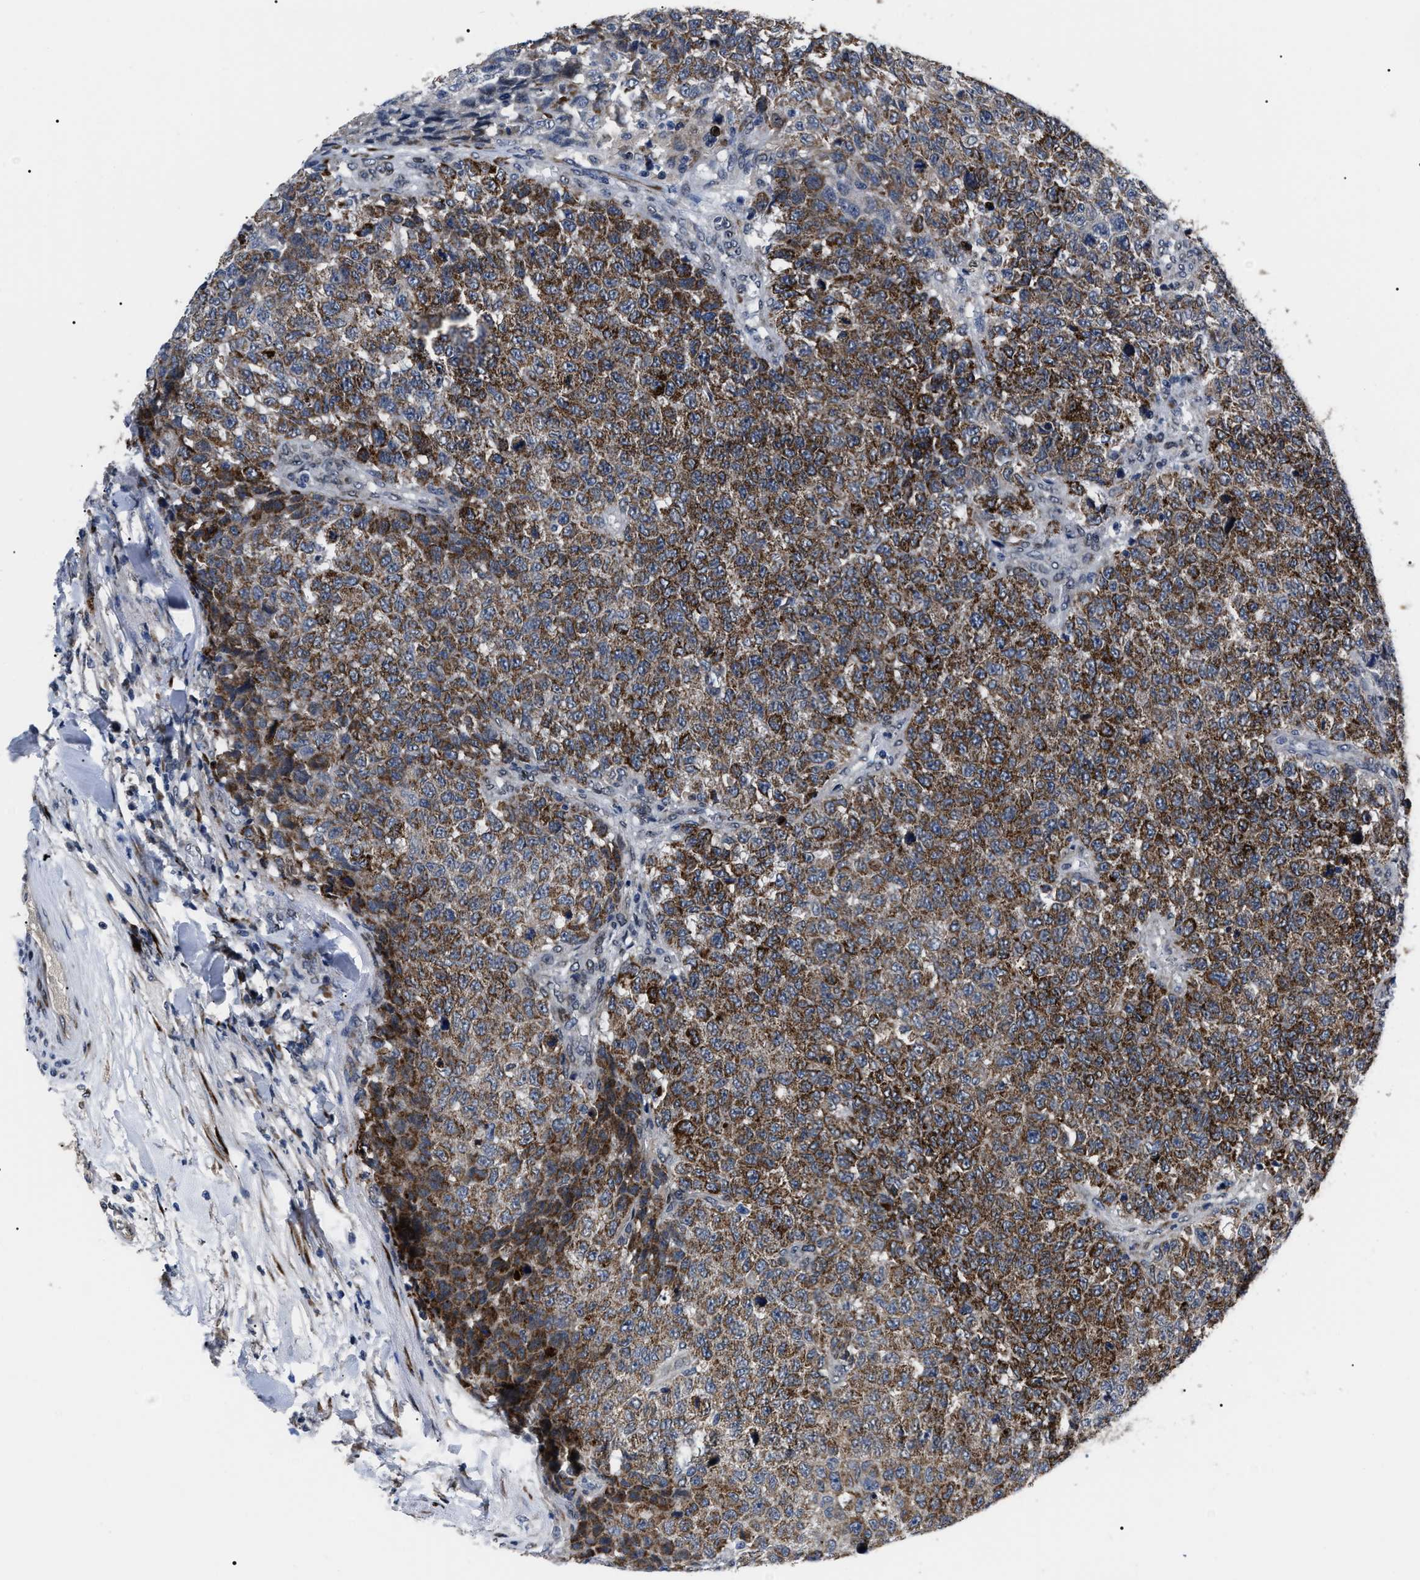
{"staining": {"intensity": "moderate", "quantity": ">75%", "location": "cytoplasmic/membranous"}, "tissue": "testis cancer", "cell_type": "Tumor cells", "image_type": "cancer", "snomed": [{"axis": "morphology", "description": "Seminoma, NOS"}, {"axis": "topography", "description": "Testis"}], "caption": "The histopathology image reveals immunohistochemical staining of seminoma (testis). There is moderate cytoplasmic/membranous expression is present in approximately >75% of tumor cells.", "gene": "LRRC14", "patient": {"sex": "male", "age": 59}}